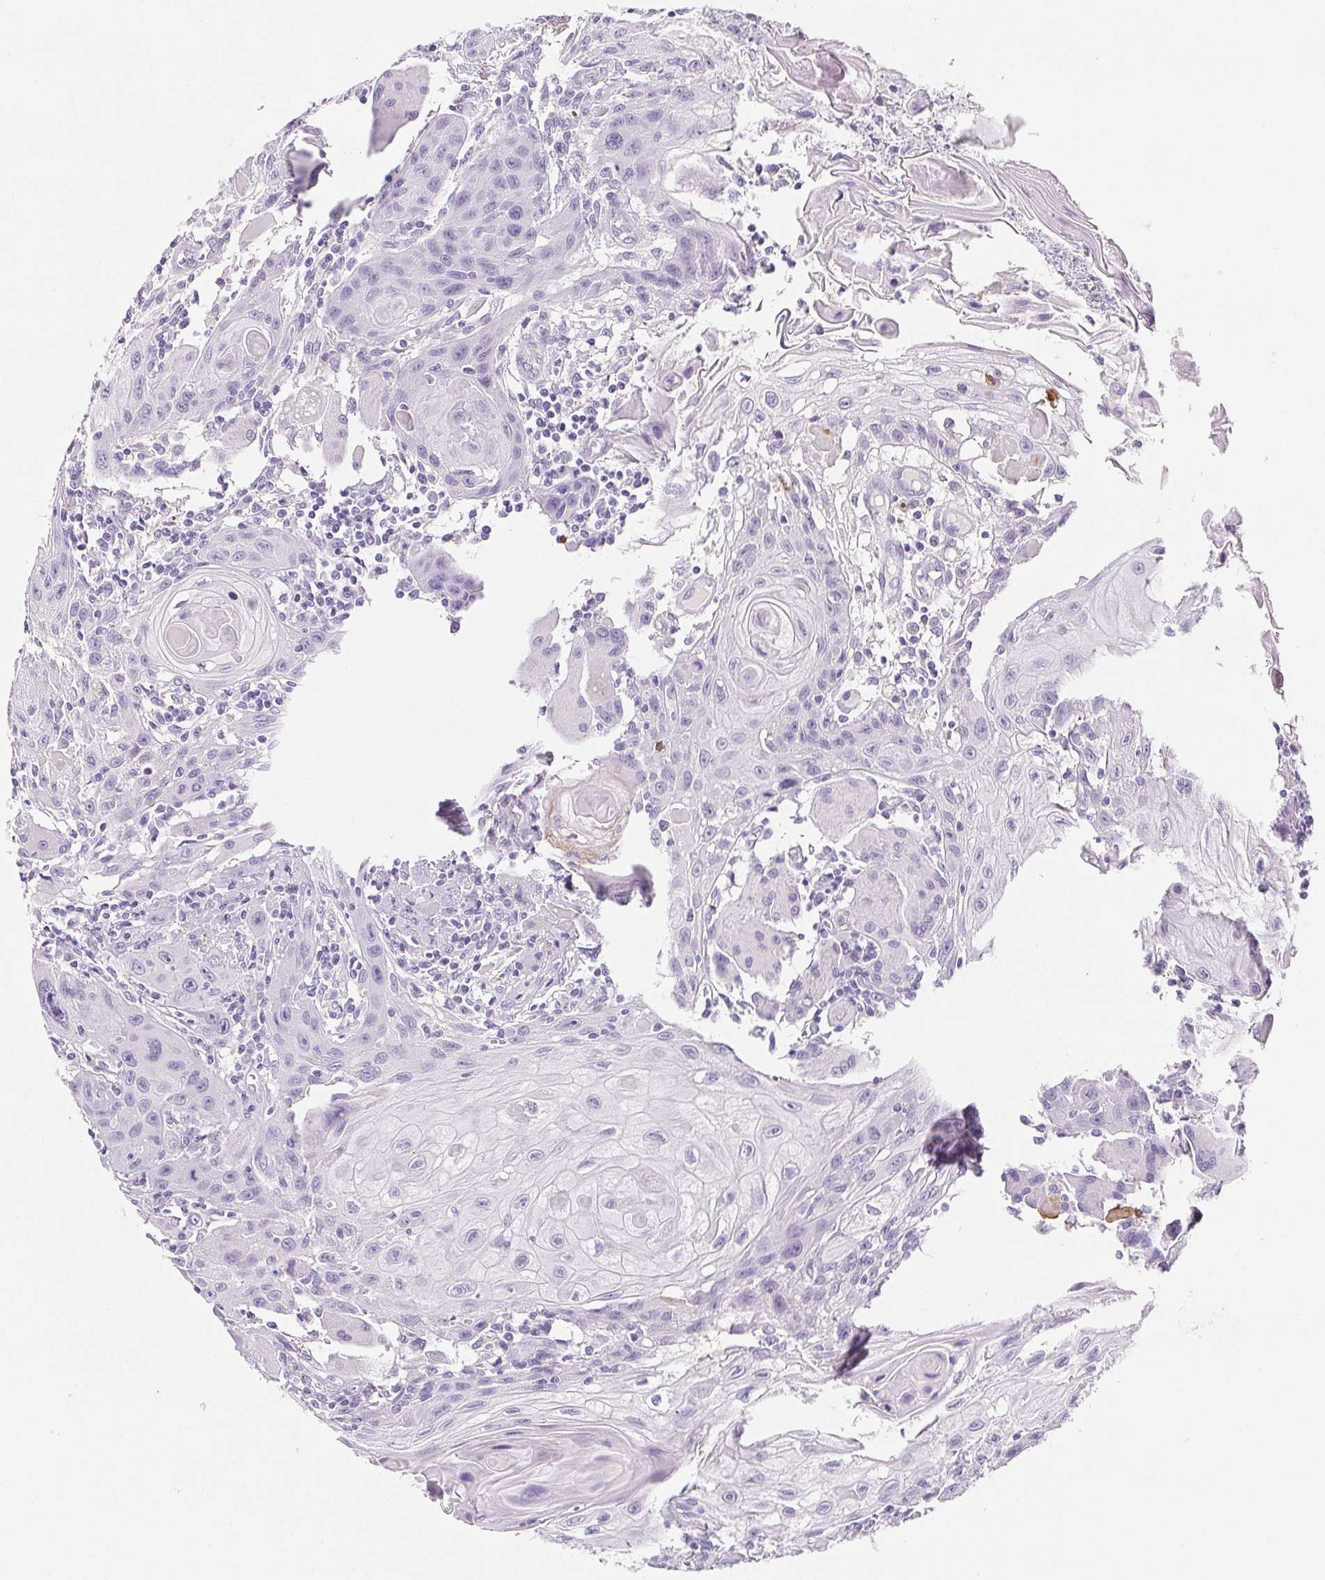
{"staining": {"intensity": "negative", "quantity": "none", "location": "none"}, "tissue": "head and neck cancer", "cell_type": "Tumor cells", "image_type": "cancer", "snomed": [{"axis": "morphology", "description": "Squamous cell carcinoma, NOS"}, {"axis": "topography", "description": "Oral tissue"}, {"axis": "topography", "description": "Head-Neck"}], "caption": "Head and neck squamous cell carcinoma was stained to show a protein in brown. There is no significant positivity in tumor cells. (Brightfield microscopy of DAB IHC at high magnification).", "gene": "VTN", "patient": {"sex": "male", "age": 58}}